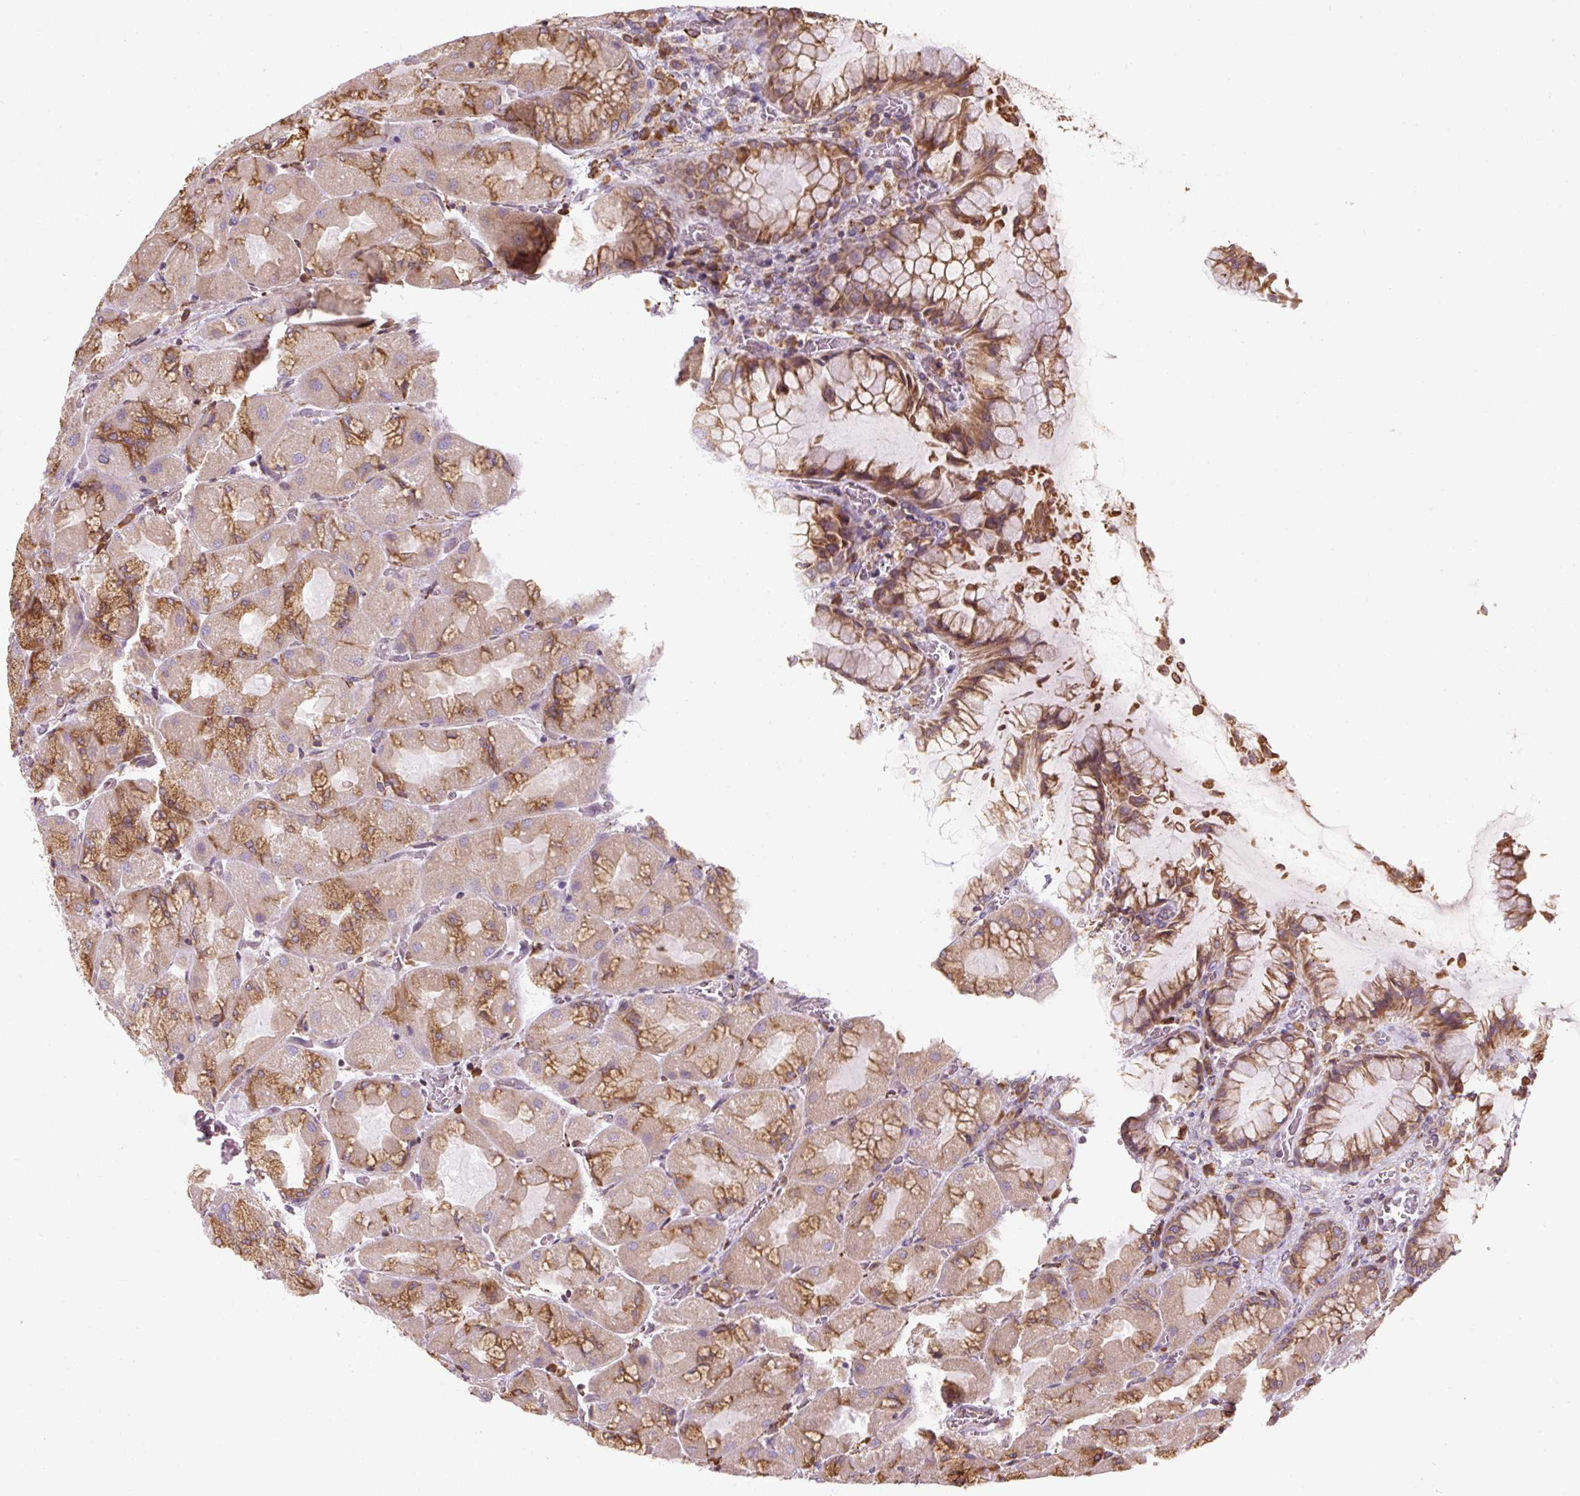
{"staining": {"intensity": "moderate", "quantity": "25%-75%", "location": "cytoplasmic/membranous"}, "tissue": "stomach", "cell_type": "Glandular cells", "image_type": "normal", "snomed": [{"axis": "morphology", "description": "Normal tissue, NOS"}, {"axis": "topography", "description": "Stomach"}], "caption": "The immunohistochemical stain shows moderate cytoplasmic/membranous staining in glandular cells of benign stomach. The protein of interest is stained brown, and the nuclei are stained in blue (DAB (3,3'-diaminobenzidine) IHC with brightfield microscopy, high magnification).", "gene": "PRKCSH", "patient": {"sex": "female", "age": 61}}